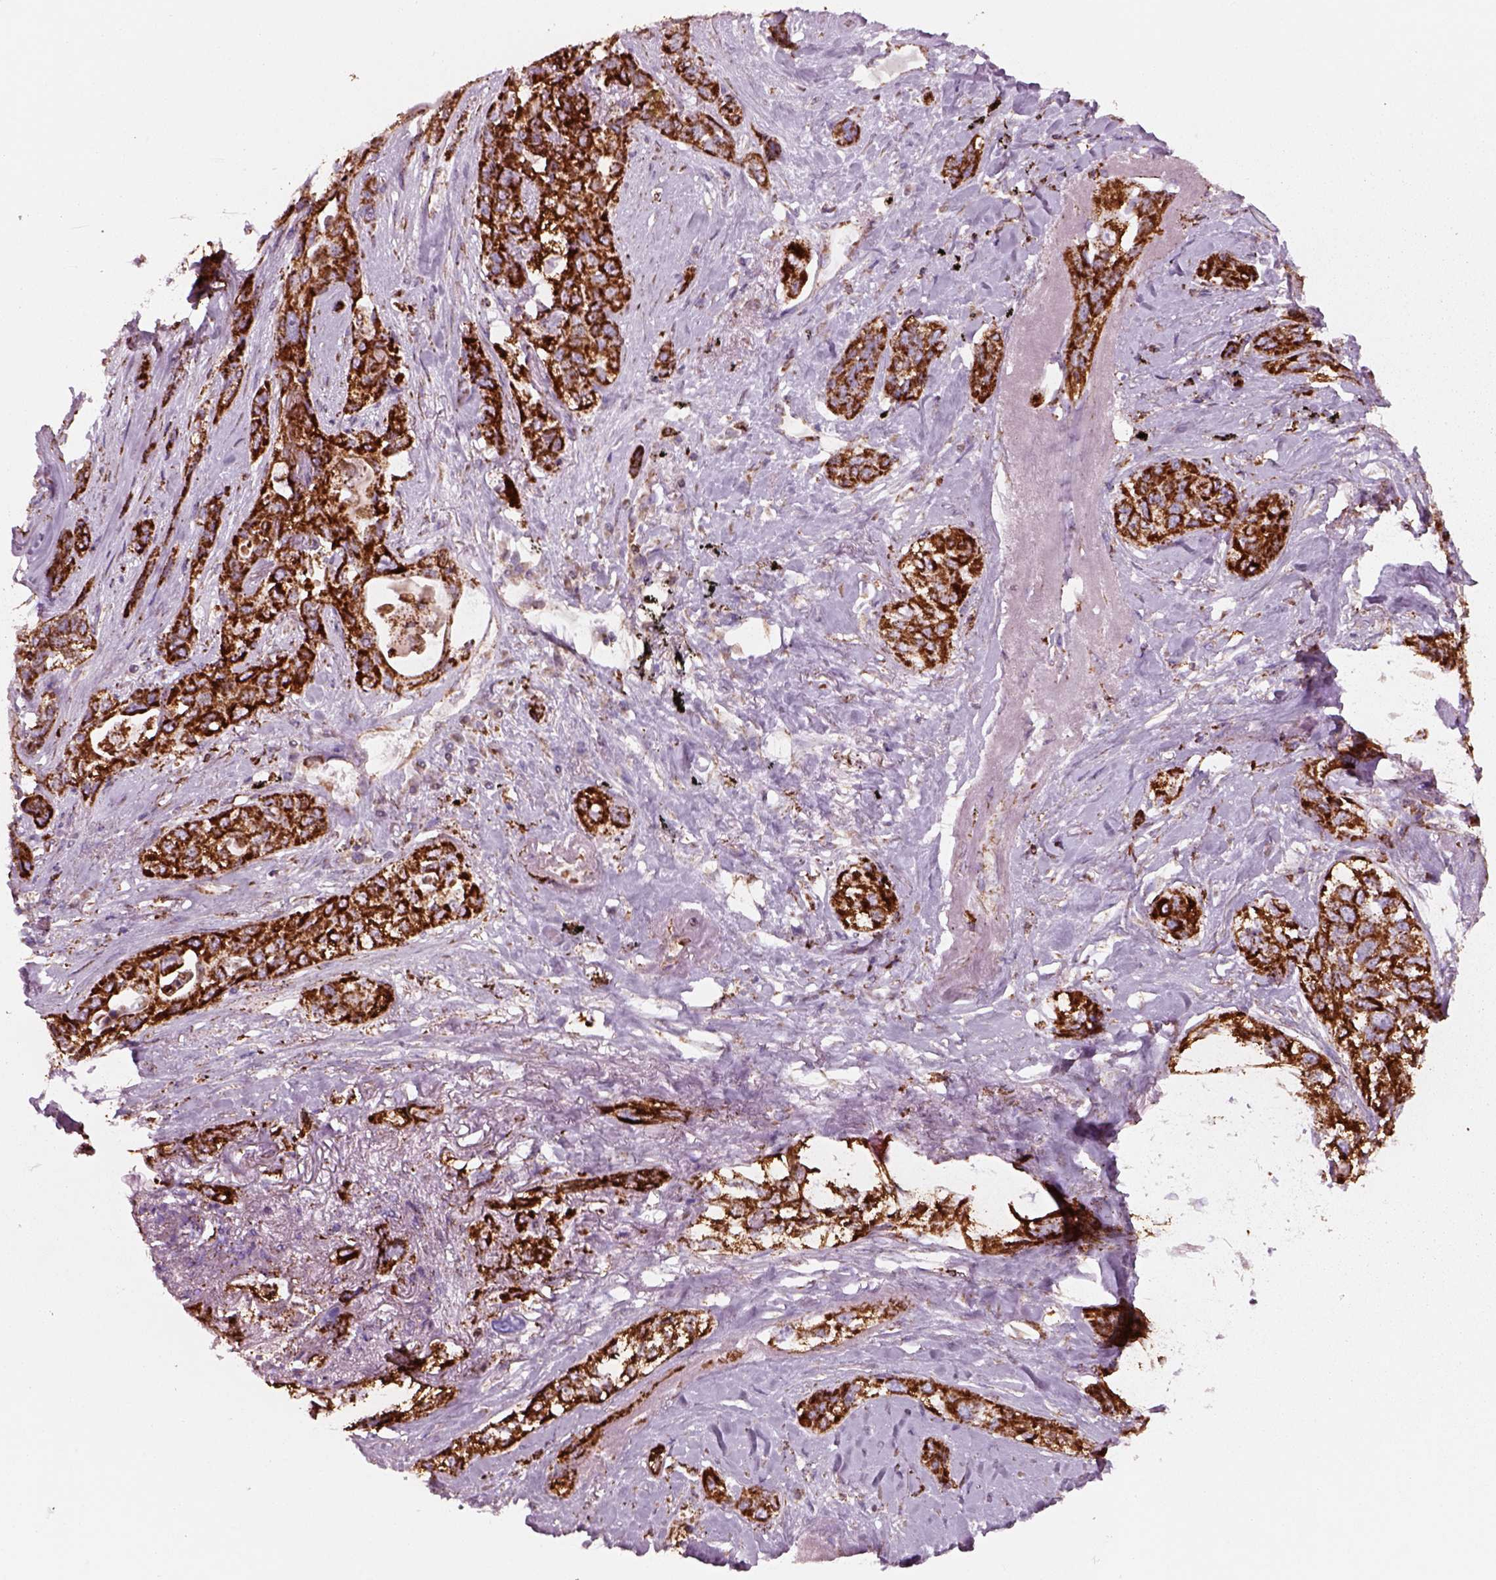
{"staining": {"intensity": "strong", "quantity": ">75%", "location": "cytoplasmic/membranous"}, "tissue": "lung cancer", "cell_type": "Tumor cells", "image_type": "cancer", "snomed": [{"axis": "morphology", "description": "Squamous cell carcinoma, NOS"}, {"axis": "topography", "description": "Lung"}], "caption": "A micrograph showing strong cytoplasmic/membranous staining in approximately >75% of tumor cells in squamous cell carcinoma (lung), as visualized by brown immunohistochemical staining.", "gene": "SLC25A24", "patient": {"sex": "female", "age": 70}}